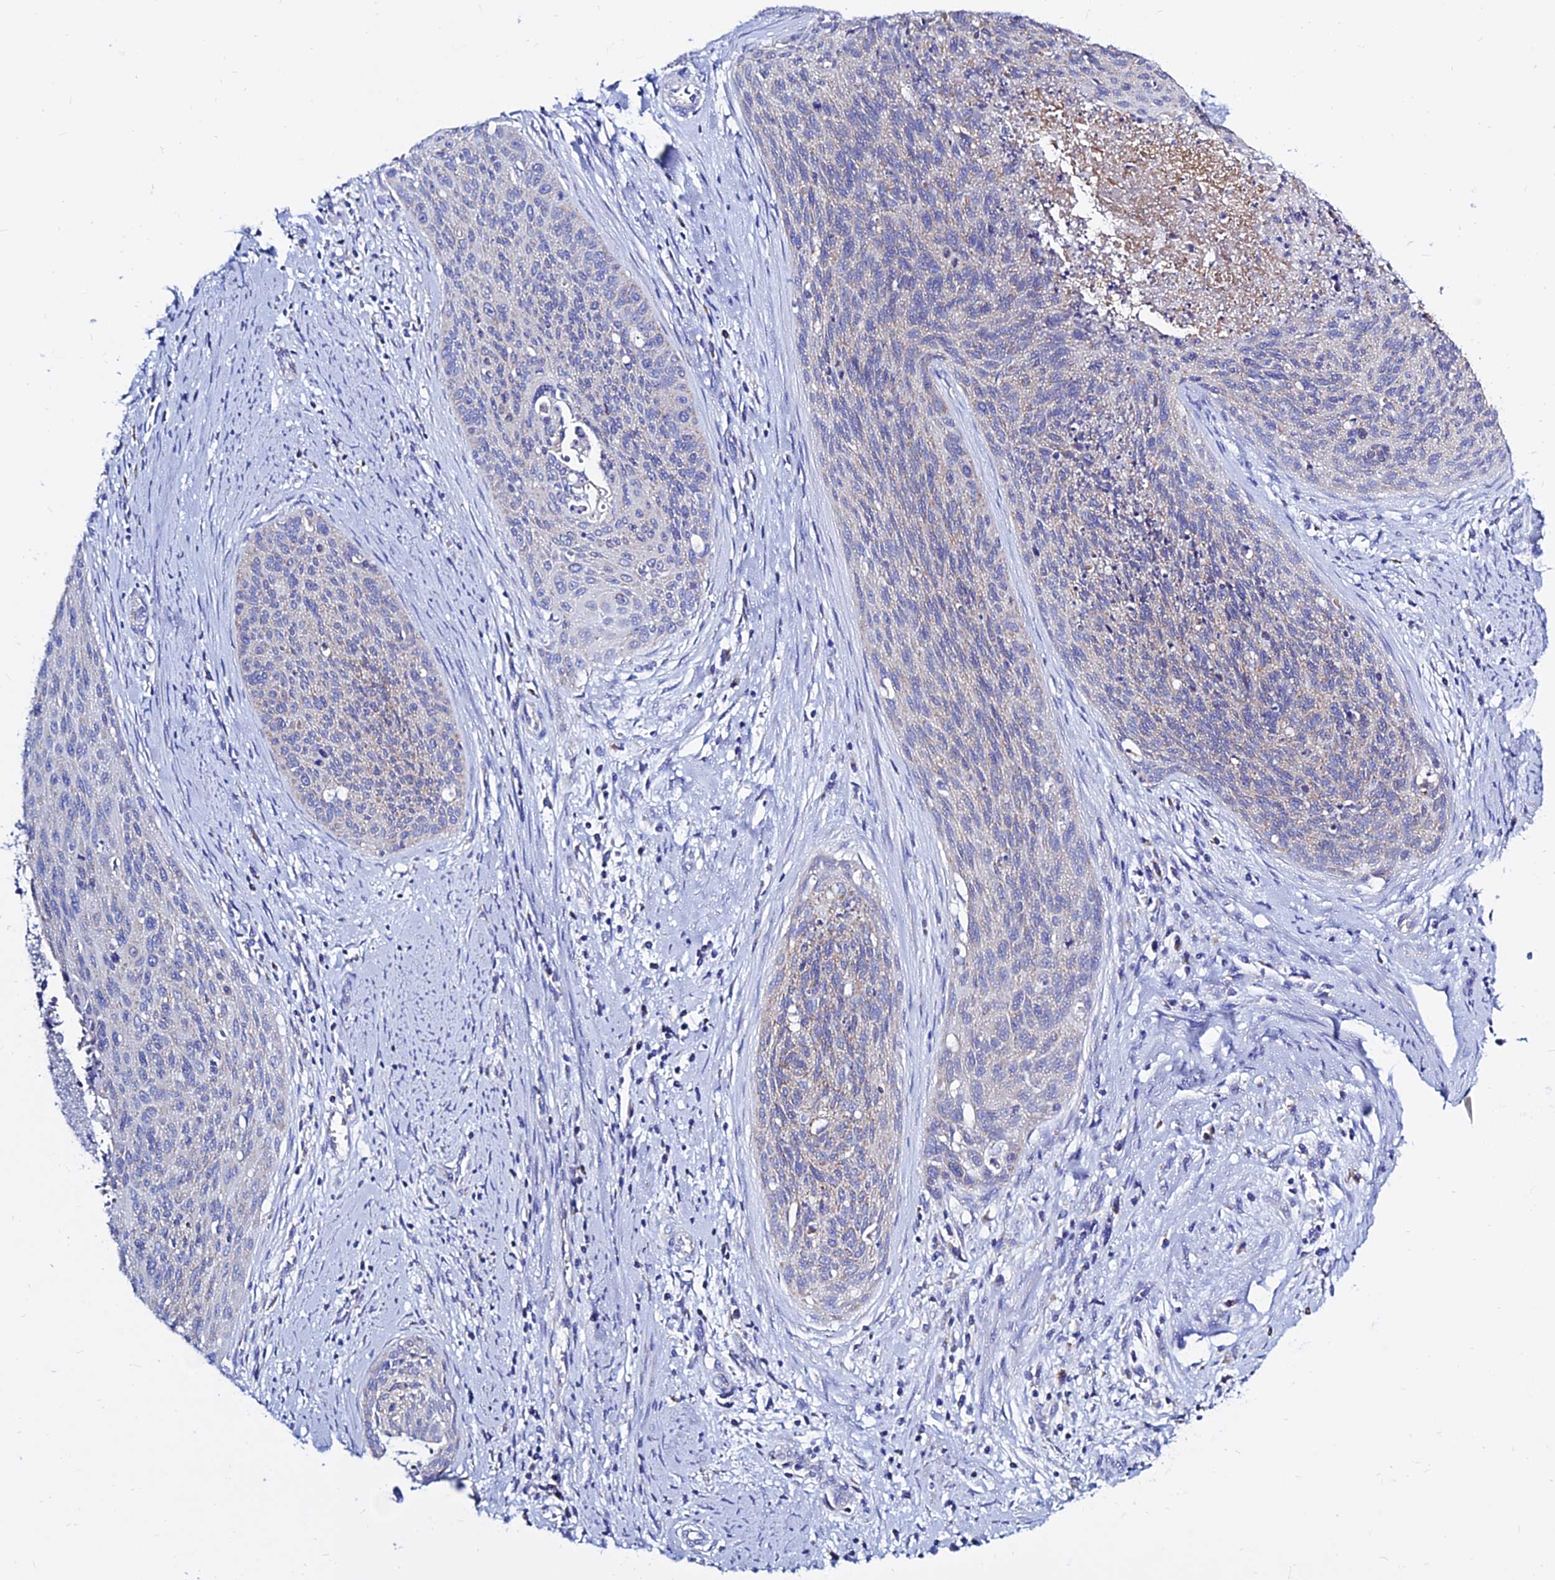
{"staining": {"intensity": "weak", "quantity": "<25%", "location": "cytoplasmic/membranous"}, "tissue": "cervical cancer", "cell_type": "Tumor cells", "image_type": "cancer", "snomed": [{"axis": "morphology", "description": "Squamous cell carcinoma, NOS"}, {"axis": "topography", "description": "Cervix"}], "caption": "High power microscopy histopathology image of an immunohistochemistry (IHC) photomicrograph of cervical squamous cell carcinoma, revealing no significant positivity in tumor cells.", "gene": "MGST1", "patient": {"sex": "female", "age": 55}}